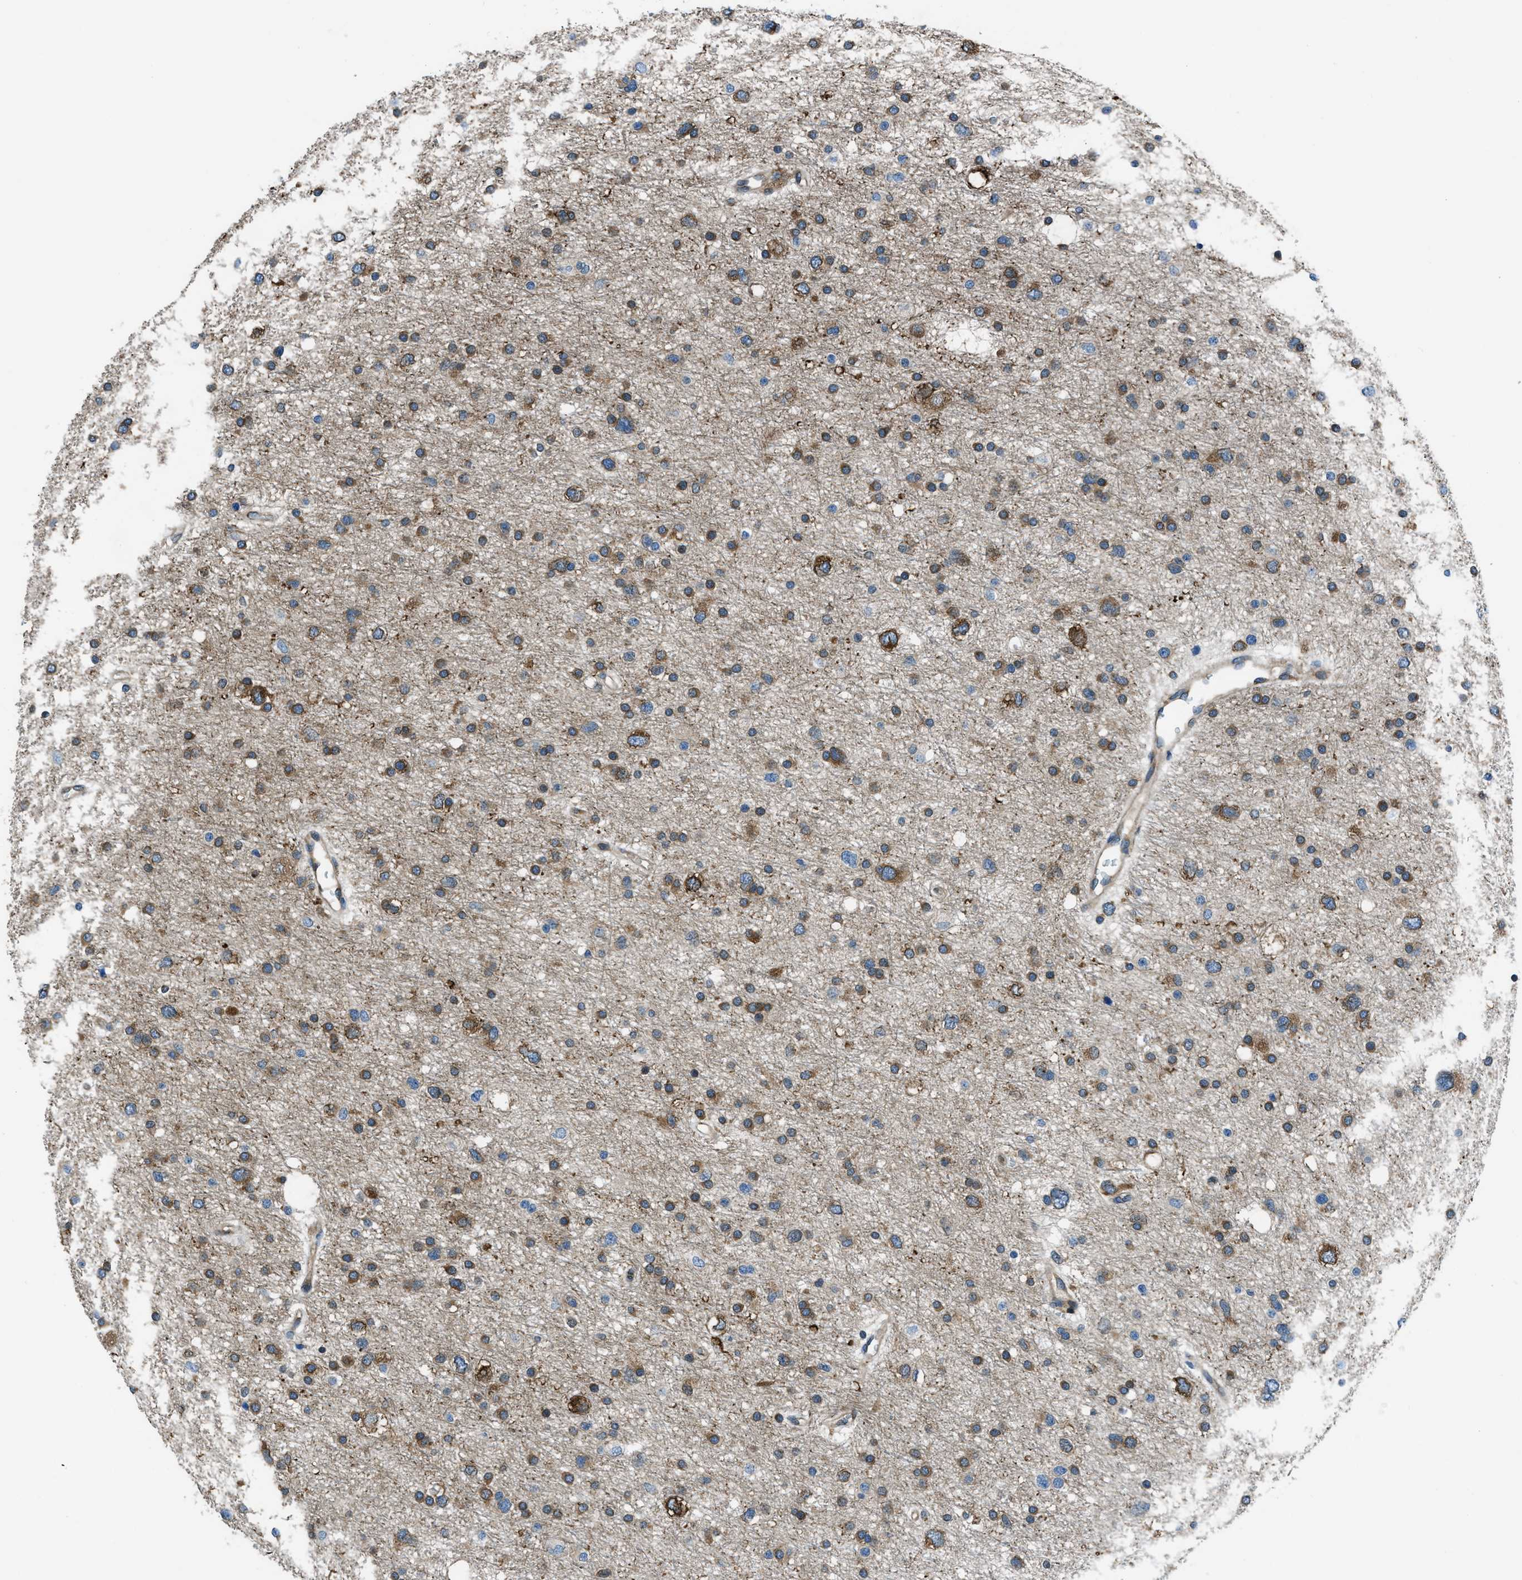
{"staining": {"intensity": "strong", "quantity": "25%-75%", "location": "cytoplasmic/membranous"}, "tissue": "glioma", "cell_type": "Tumor cells", "image_type": "cancer", "snomed": [{"axis": "morphology", "description": "Glioma, malignant, Low grade"}, {"axis": "topography", "description": "Brain"}], "caption": "The image demonstrates a brown stain indicating the presence of a protein in the cytoplasmic/membranous of tumor cells in glioma.", "gene": "ARFGAP2", "patient": {"sex": "female", "age": 37}}